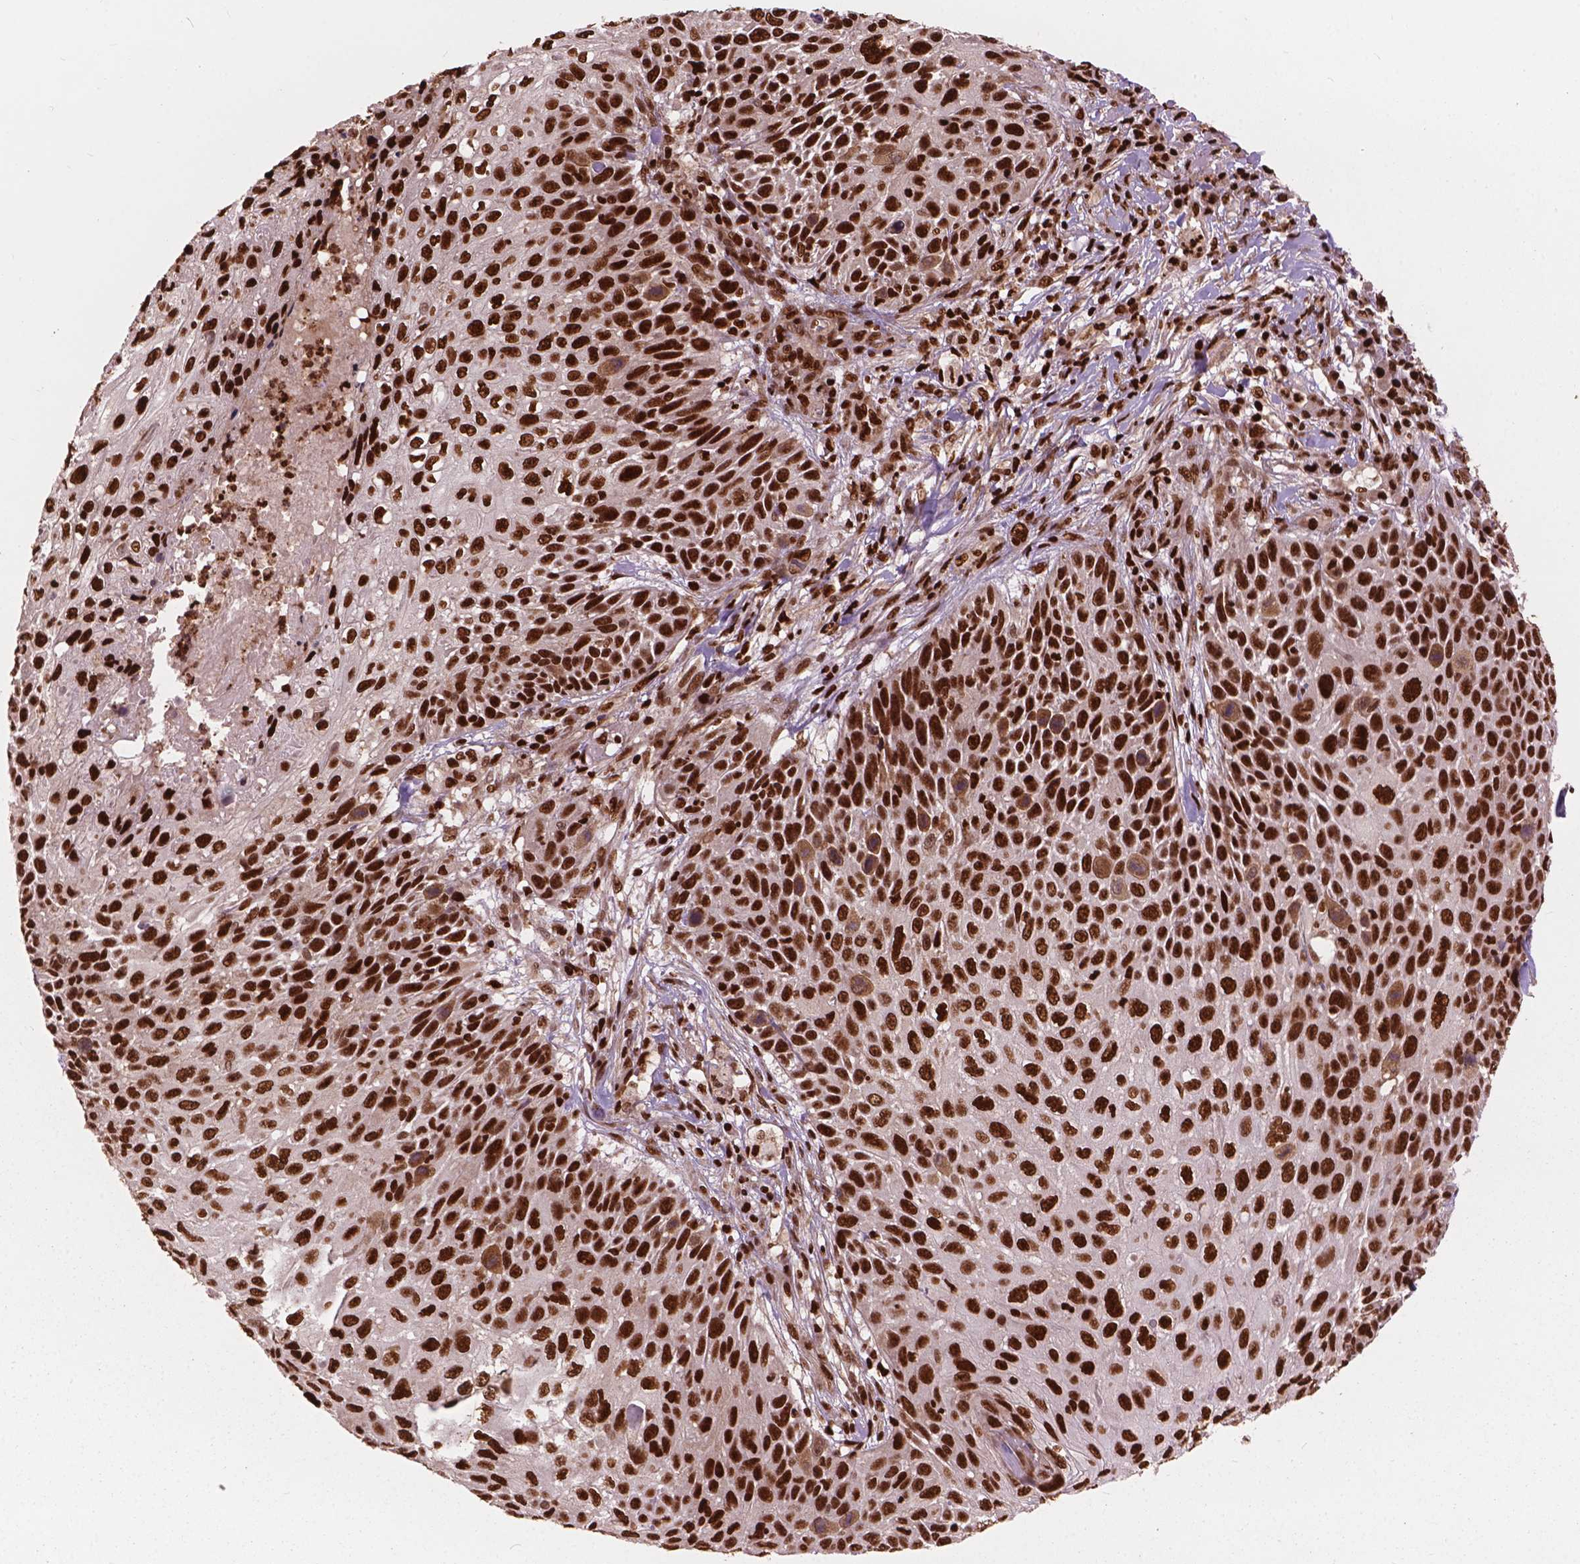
{"staining": {"intensity": "strong", "quantity": ">75%", "location": "nuclear"}, "tissue": "skin cancer", "cell_type": "Tumor cells", "image_type": "cancer", "snomed": [{"axis": "morphology", "description": "Squamous cell carcinoma, NOS"}, {"axis": "topography", "description": "Skin"}], "caption": "Squamous cell carcinoma (skin) stained with a protein marker exhibits strong staining in tumor cells.", "gene": "ANP32B", "patient": {"sex": "male", "age": 92}}